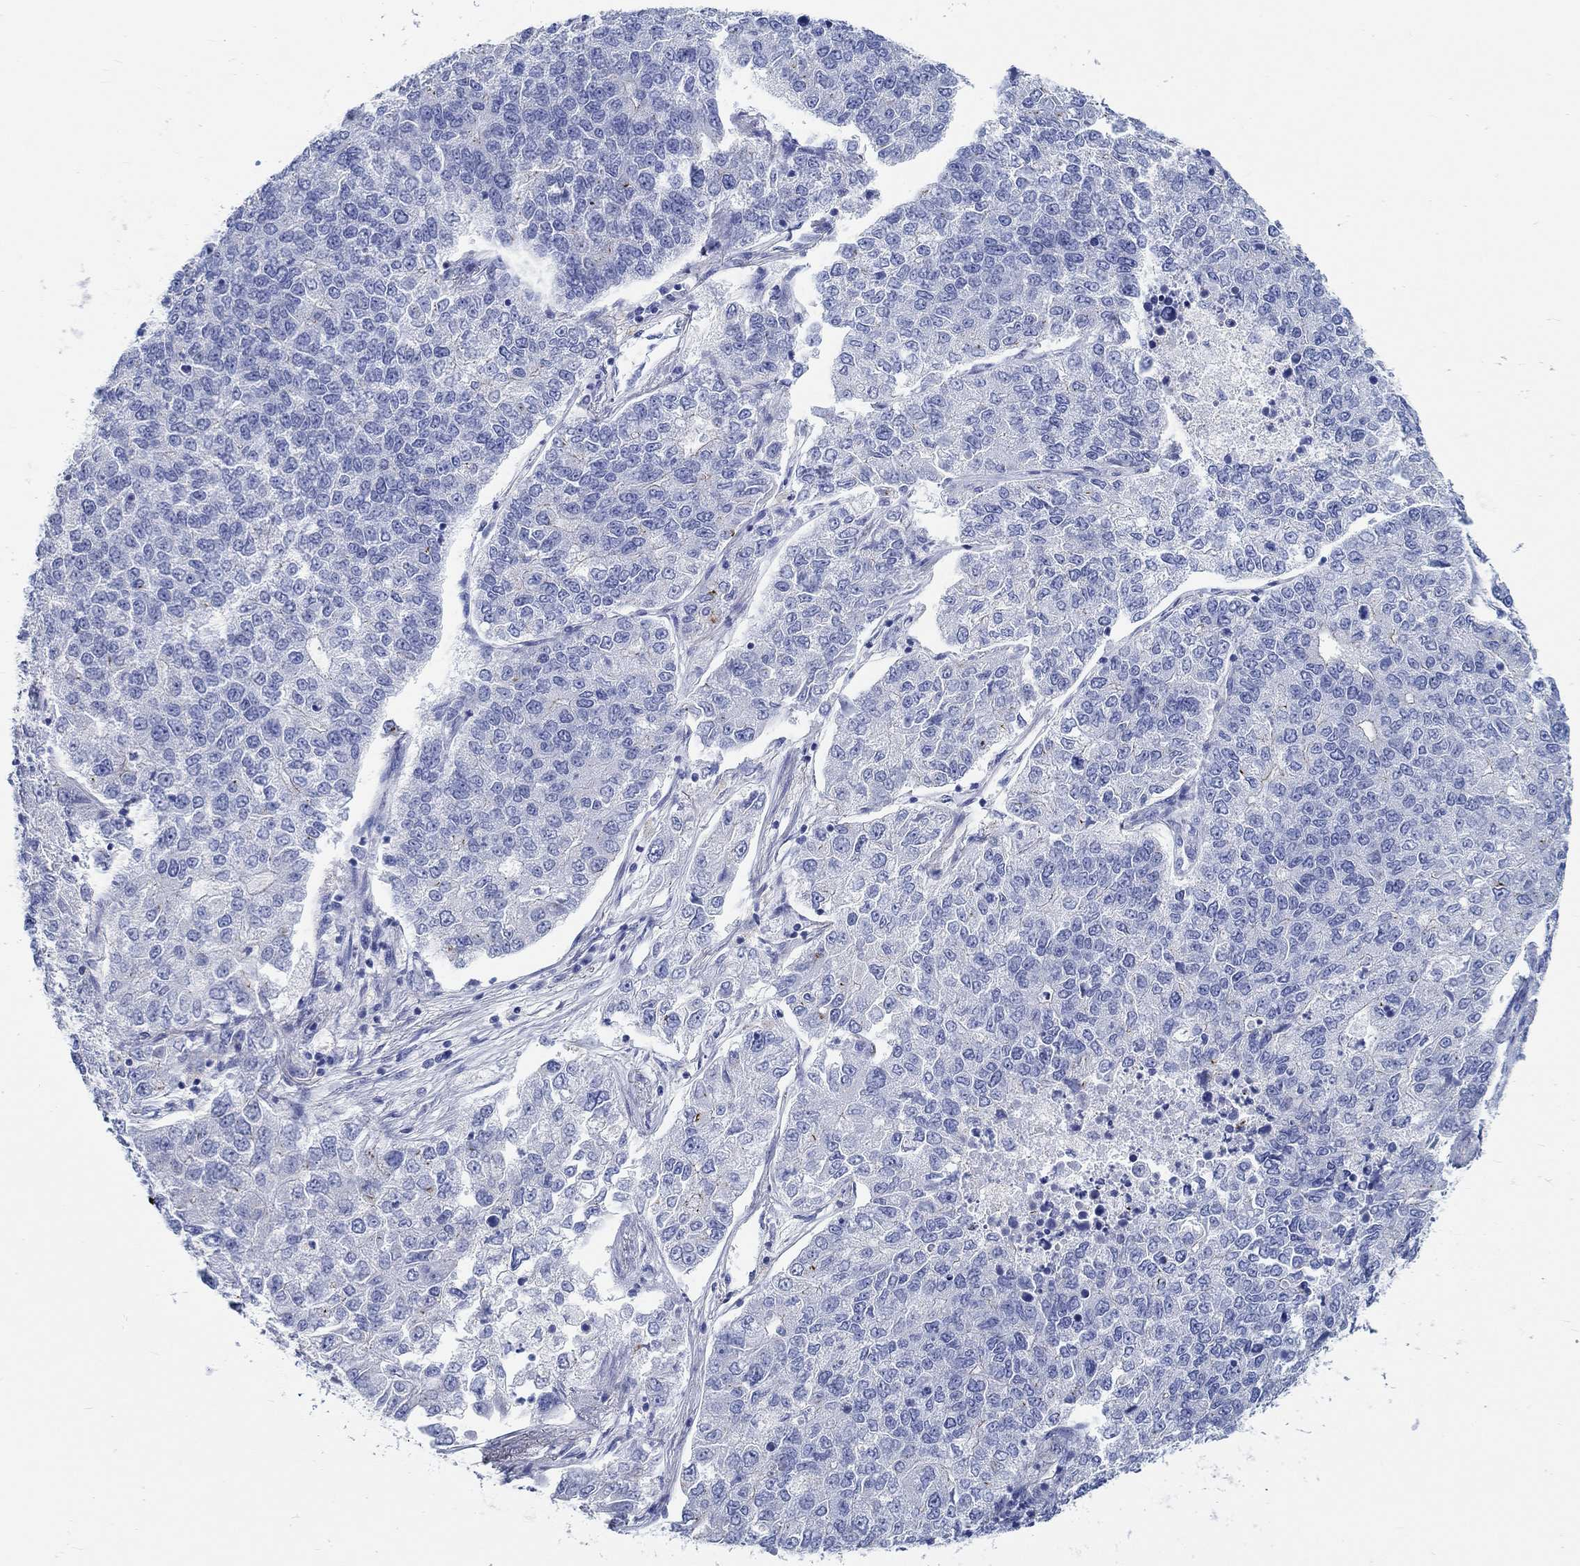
{"staining": {"intensity": "negative", "quantity": "none", "location": "none"}, "tissue": "lung cancer", "cell_type": "Tumor cells", "image_type": "cancer", "snomed": [{"axis": "morphology", "description": "Adenocarcinoma, NOS"}, {"axis": "topography", "description": "Lung"}], "caption": "Tumor cells show no significant protein positivity in lung cancer (adenocarcinoma).", "gene": "RD3L", "patient": {"sex": "male", "age": 49}}